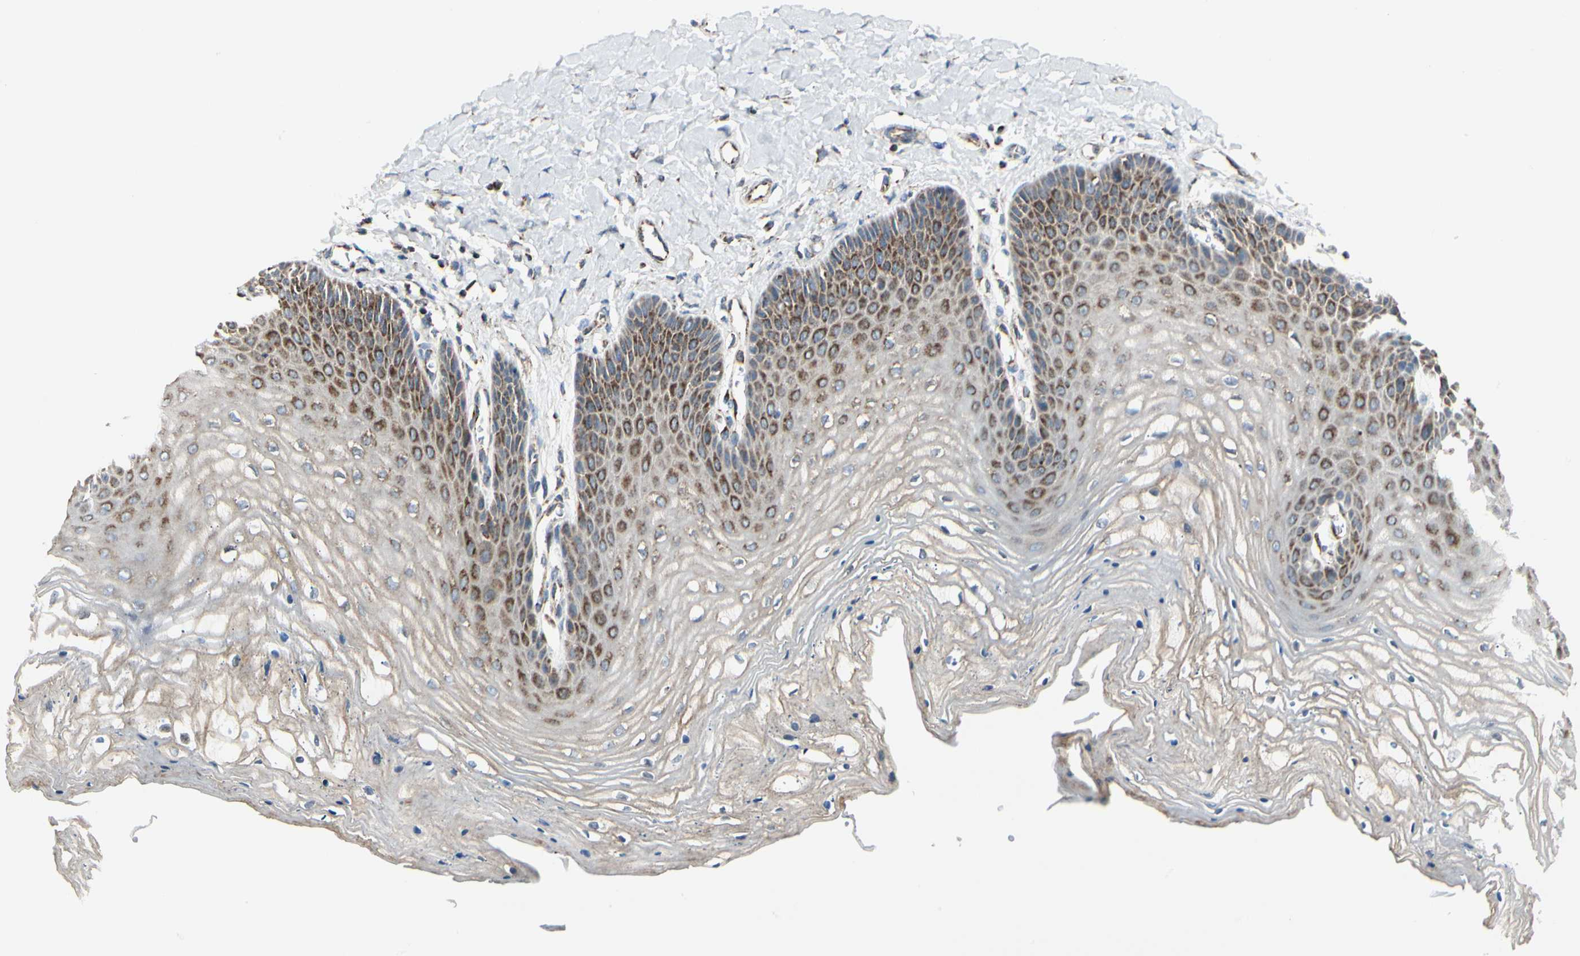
{"staining": {"intensity": "moderate", "quantity": "25%-75%", "location": "cytoplasmic/membranous"}, "tissue": "vagina", "cell_type": "Squamous epithelial cells", "image_type": "normal", "snomed": [{"axis": "morphology", "description": "Normal tissue, NOS"}, {"axis": "topography", "description": "Vagina"}], "caption": "This photomicrograph demonstrates benign vagina stained with immunohistochemistry to label a protein in brown. The cytoplasmic/membranous of squamous epithelial cells show moderate positivity for the protein. Nuclei are counter-stained blue.", "gene": "ANKS6", "patient": {"sex": "female", "age": 68}}